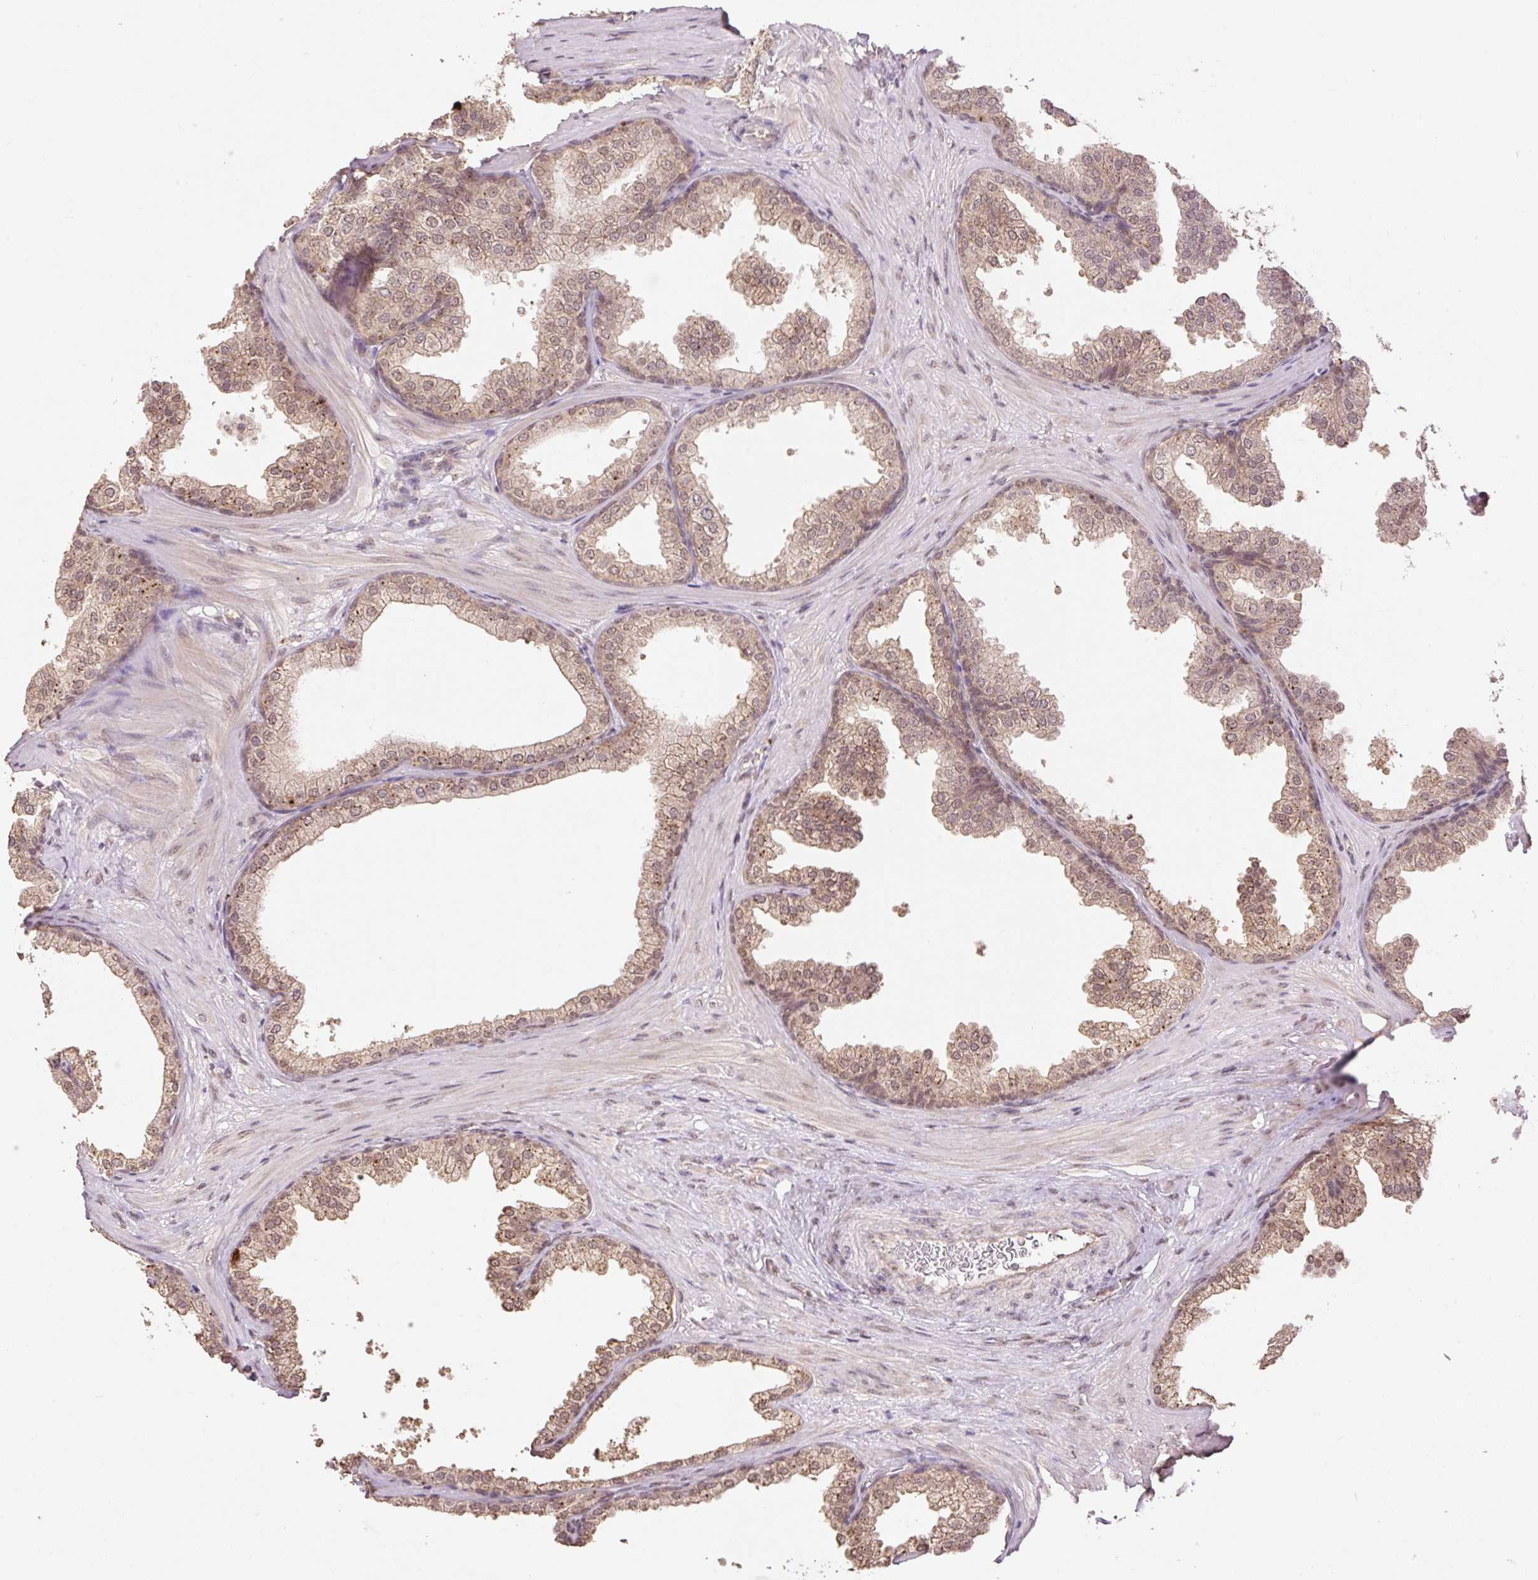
{"staining": {"intensity": "moderate", "quantity": ">75%", "location": "cytoplasmic/membranous,nuclear"}, "tissue": "prostate", "cell_type": "Glandular cells", "image_type": "normal", "snomed": [{"axis": "morphology", "description": "Normal tissue, NOS"}, {"axis": "topography", "description": "Prostate"}], "caption": "Protein expression analysis of unremarkable human prostate reveals moderate cytoplasmic/membranous,nuclear expression in approximately >75% of glandular cells.", "gene": "VPS25", "patient": {"sex": "male", "age": 37}}